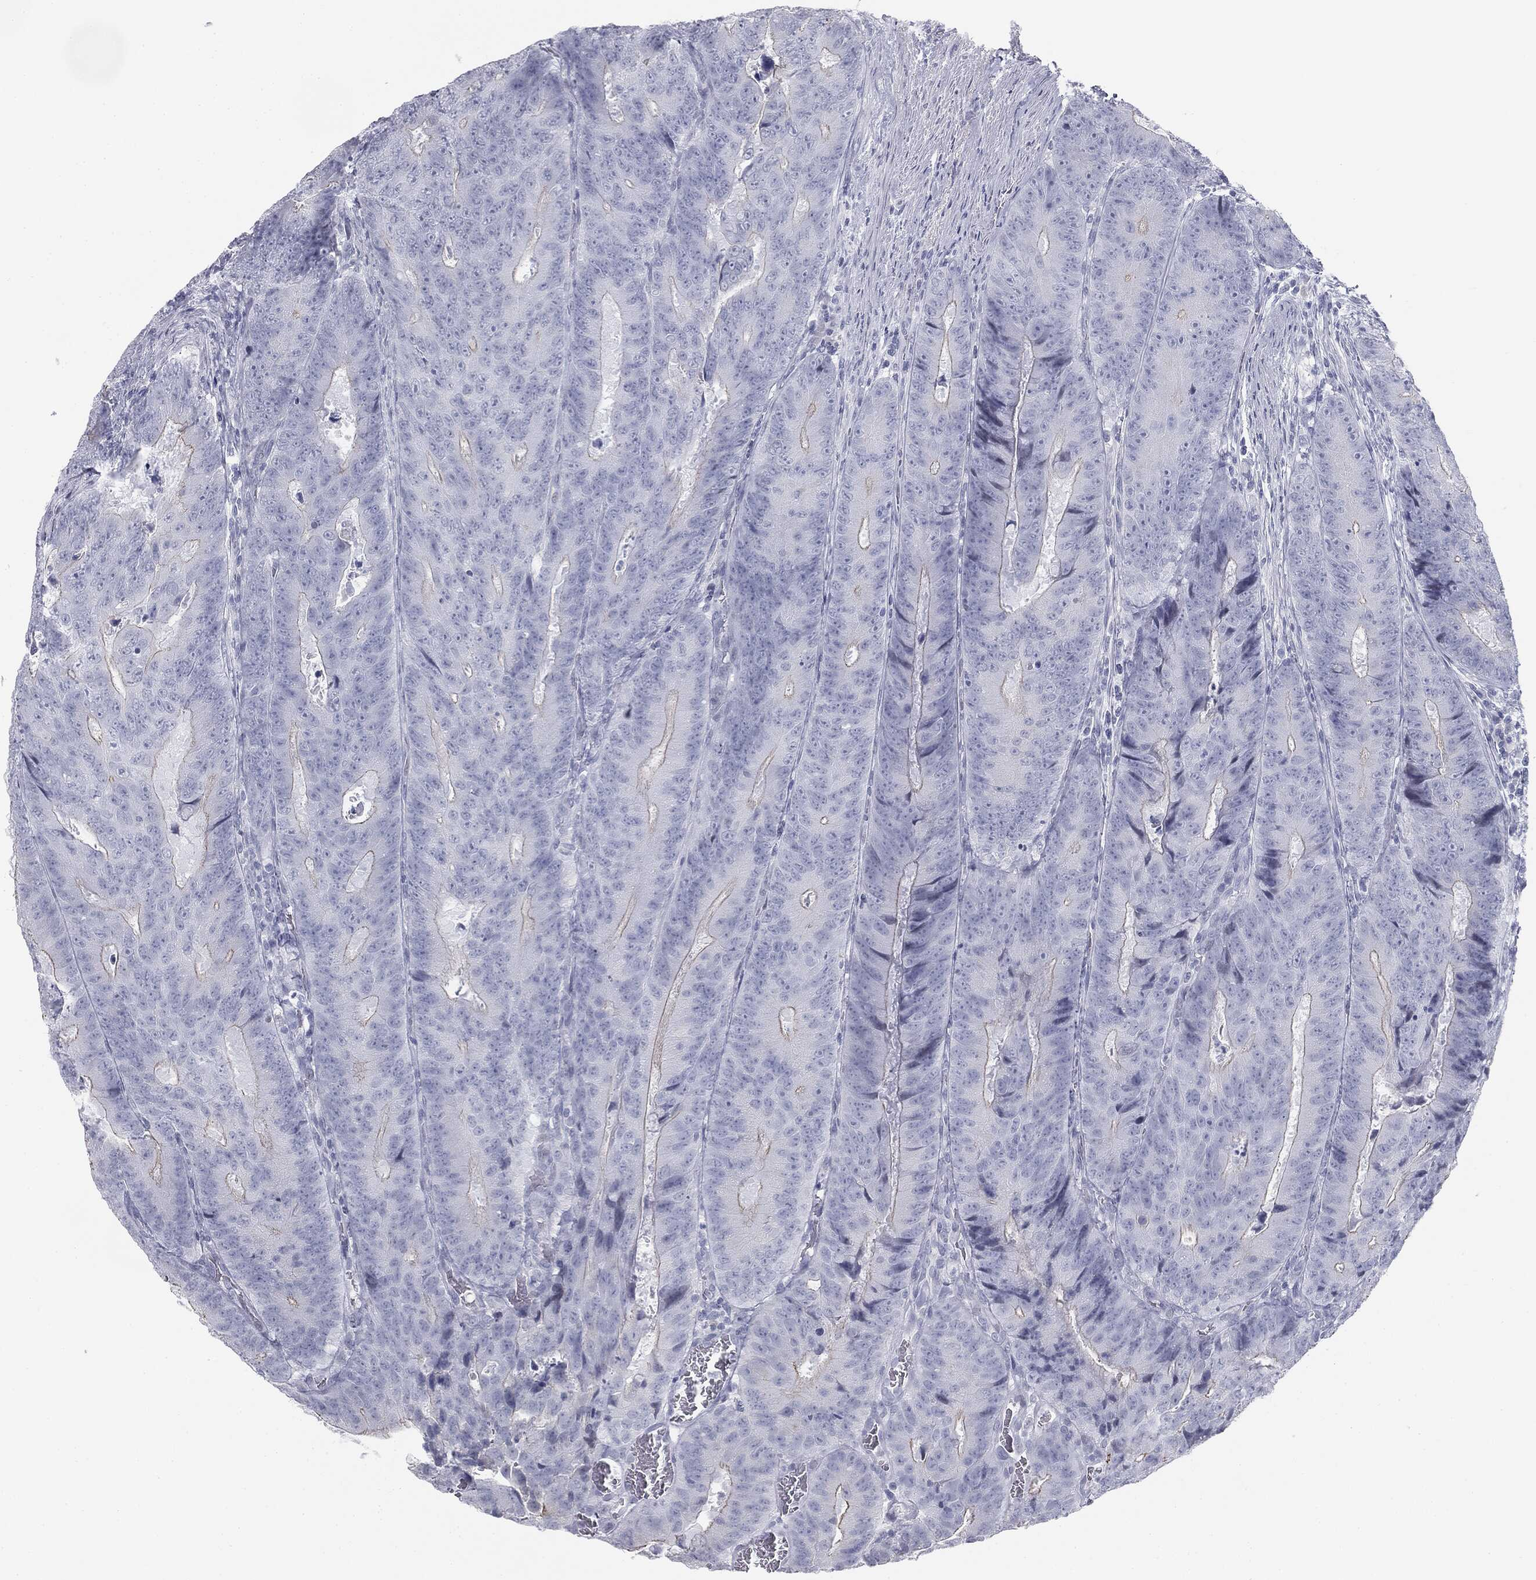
{"staining": {"intensity": "negative", "quantity": "none", "location": "none"}, "tissue": "colorectal cancer", "cell_type": "Tumor cells", "image_type": "cancer", "snomed": [{"axis": "morphology", "description": "Adenocarcinoma, NOS"}, {"axis": "topography", "description": "Colon"}], "caption": "IHC of human adenocarcinoma (colorectal) demonstrates no positivity in tumor cells.", "gene": "TPO", "patient": {"sex": "female", "age": 48}}